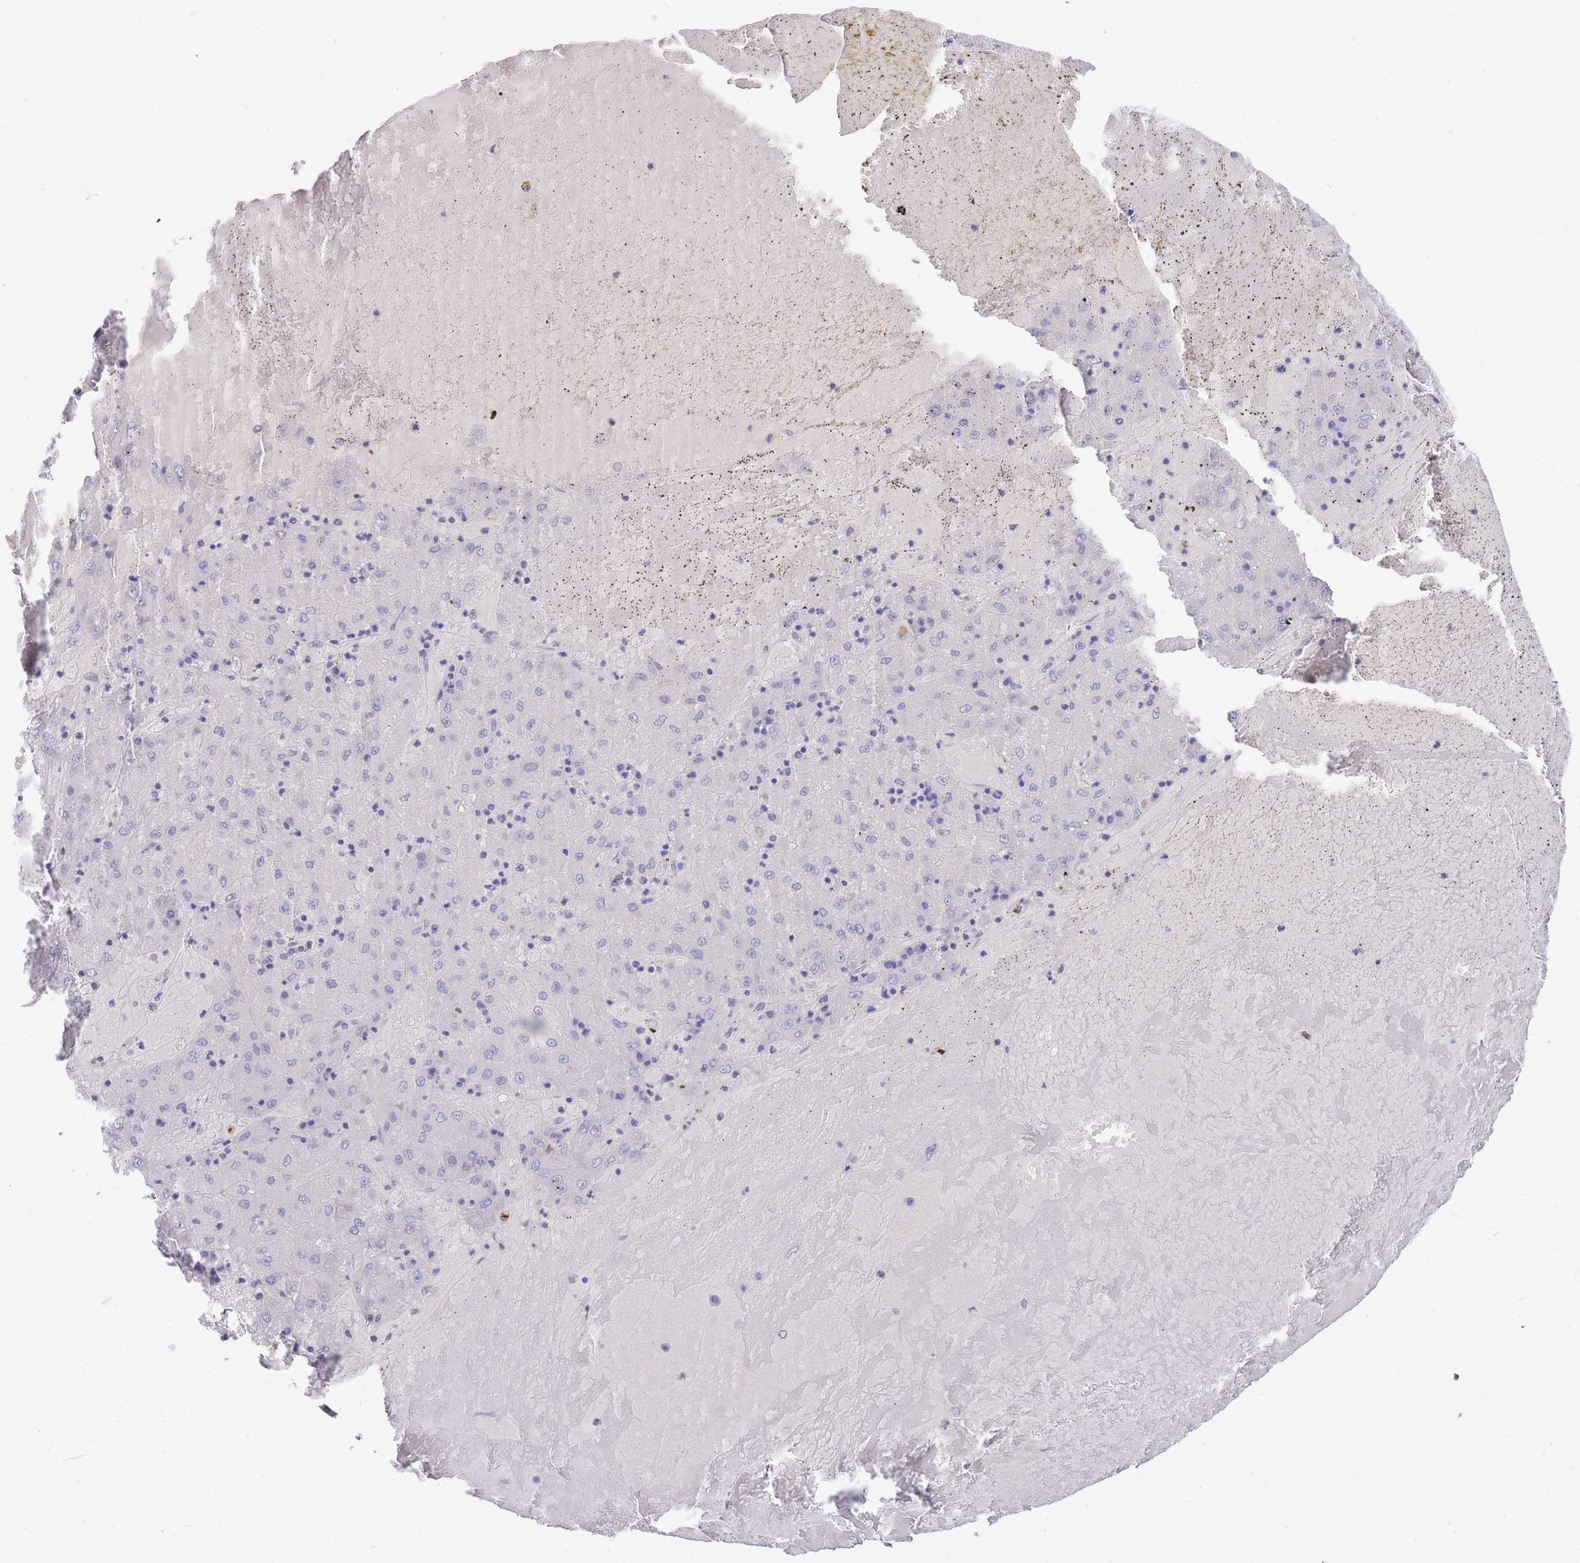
{"staining": {"intensity": "negative", "quantity": "none", "location": "none"}, "tissue": "liver cancer", "cell_type": "Tumor cells", "image_type": "cancer", "snomed": [{"axis": "morphology", "description": "Carcinoma, Hepatocellular, NOS"}, {"axis": "topography", "description": "Liver"}], "caption": "High power microscopy photomicrograph of an IHC image of liver hepatocellular carcinoma, revealing no significant positivity in tumor cells.", "gene": "HERC1", "patient": {"sex": "male", "age": 72}}